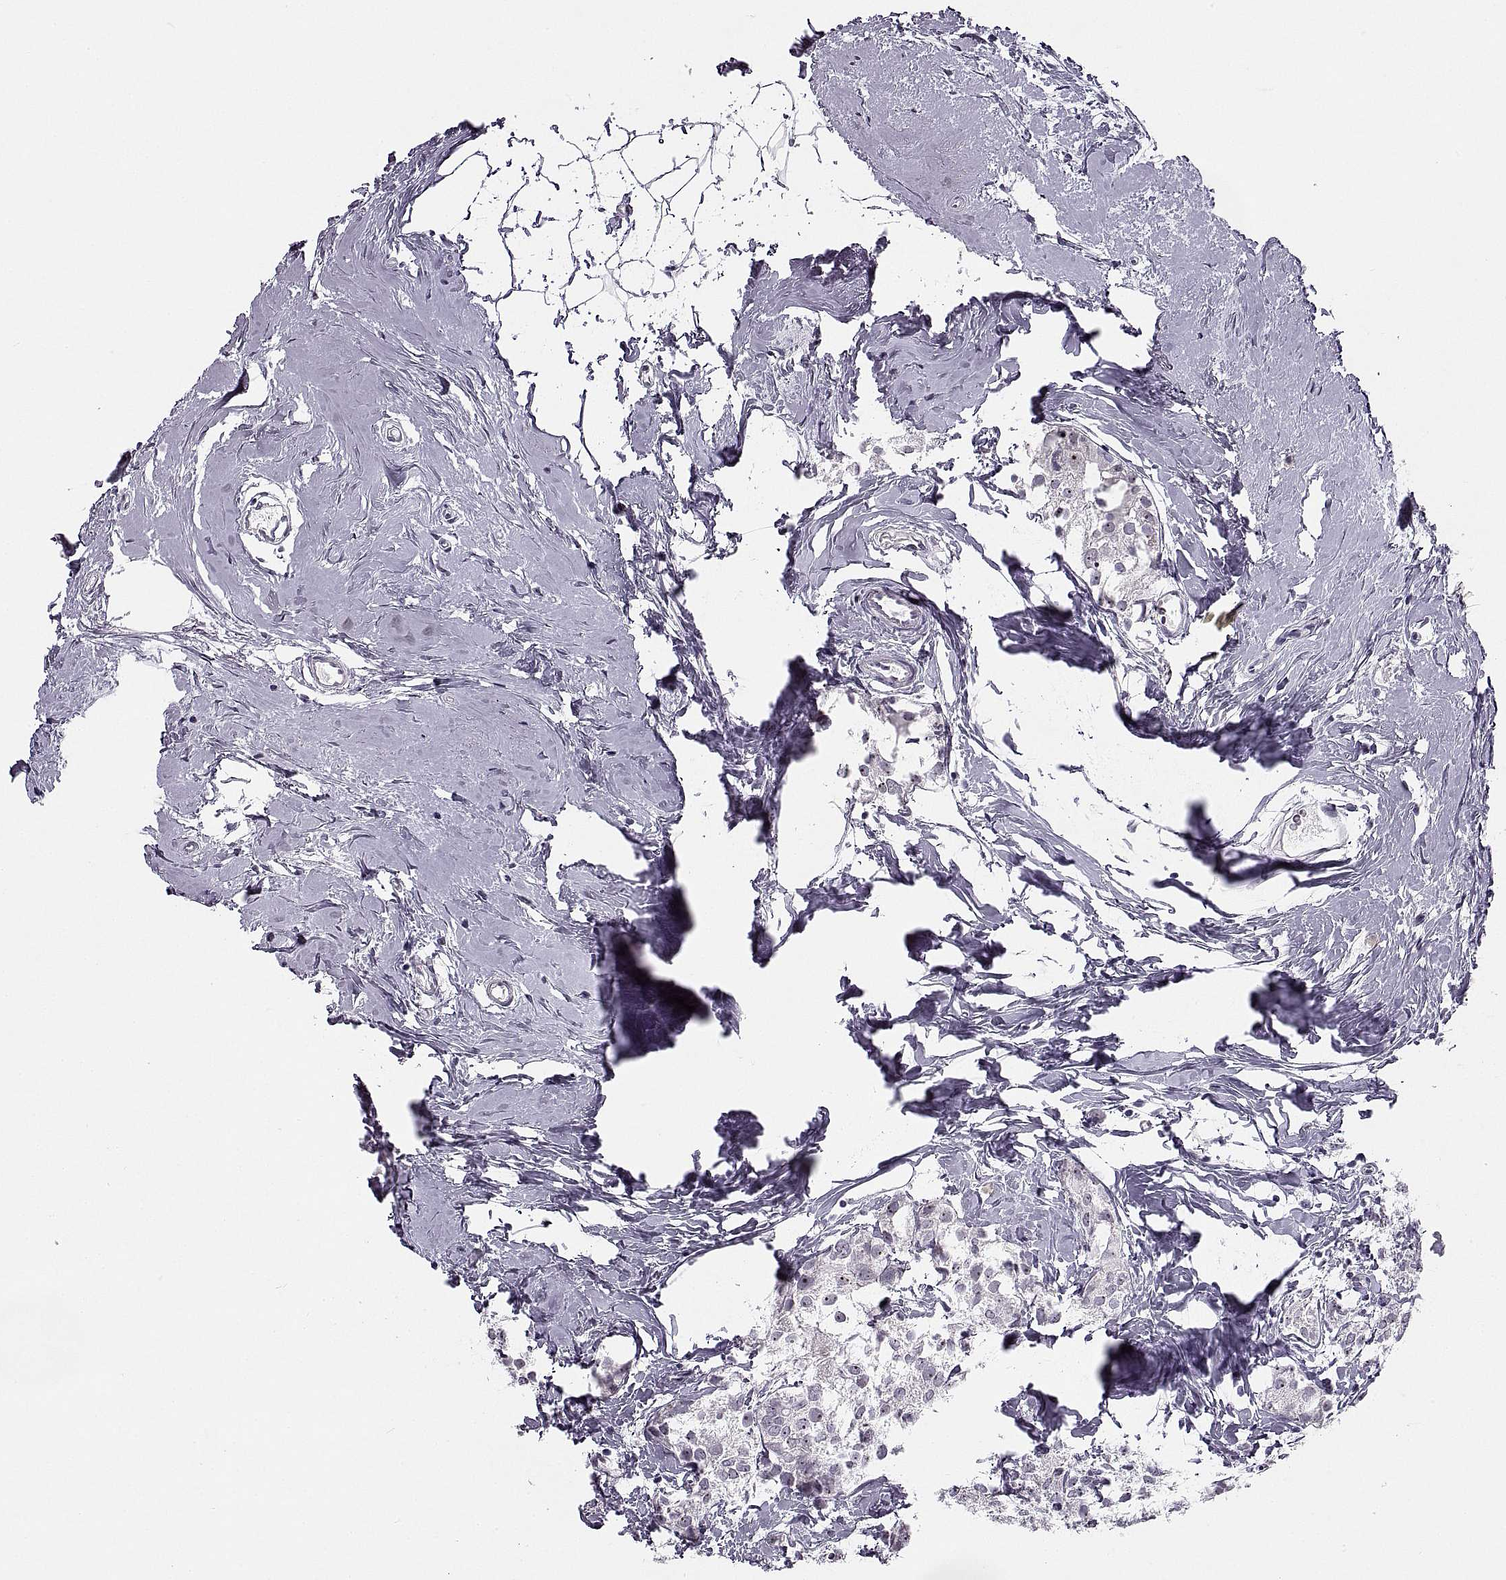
{"staining": {"intensity": "negative", "quantity": "none", "location": "none"}, "tissue": "breast cancer", "cell_type": "Tumor cells", "image_type": "cancer", "snomed": [{"axis": "morphology", "description": "Duct carcinoma"}, {"axis": "topography", "description": "Breast"}], "caption": "DAB (3,3'-diaminobenzidine) immunohistochemical staining of breast cancer (infiltrating ductal carcinoma) reveals no significant staining in tumor cells.", "gene": "TBC1D3G", "patient": {"sex": "female", "age": 40}}